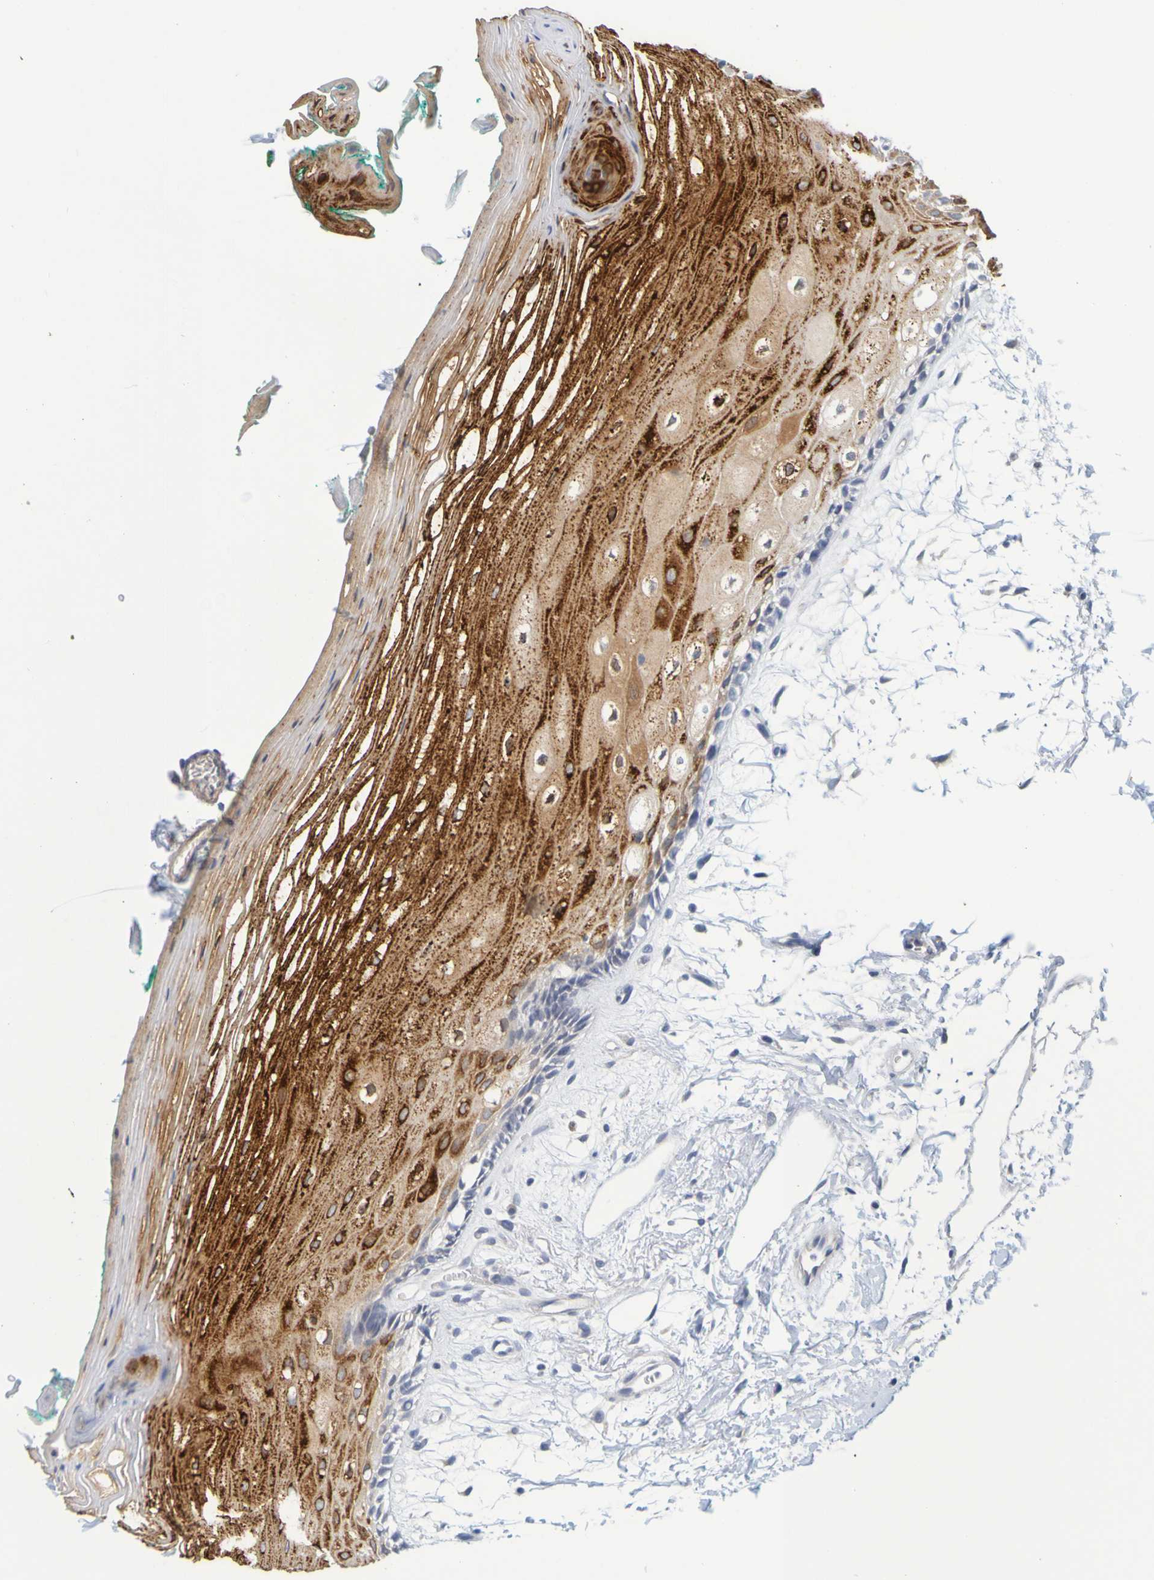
{"staining": {"intensity": "strong", "quantity": "25%-75%", "location": "cytoplasmic/membranous"}, "tissue": "oral mucosa", "cell_type": "Squamous epithelial cells", "image_type": "normal", "snomed": [{"axis": "morphology", "description": "Normal tissue, NOS"}, {"axis": "topography", "description": "Skeletal muscle"}, {"axis": "topography", "description": "Oral tissue"}, {"axis": "topography", "description": "Peripheral nerve tissue"}], "caption": "Squamous epithelial cells display high levels of strong cytoplasmic/membranous positivity in about 25%-75% of cells in benign human oral mucosa.", "gene": "ENDOU", "patient": {"sex": "female", "age": 84}}